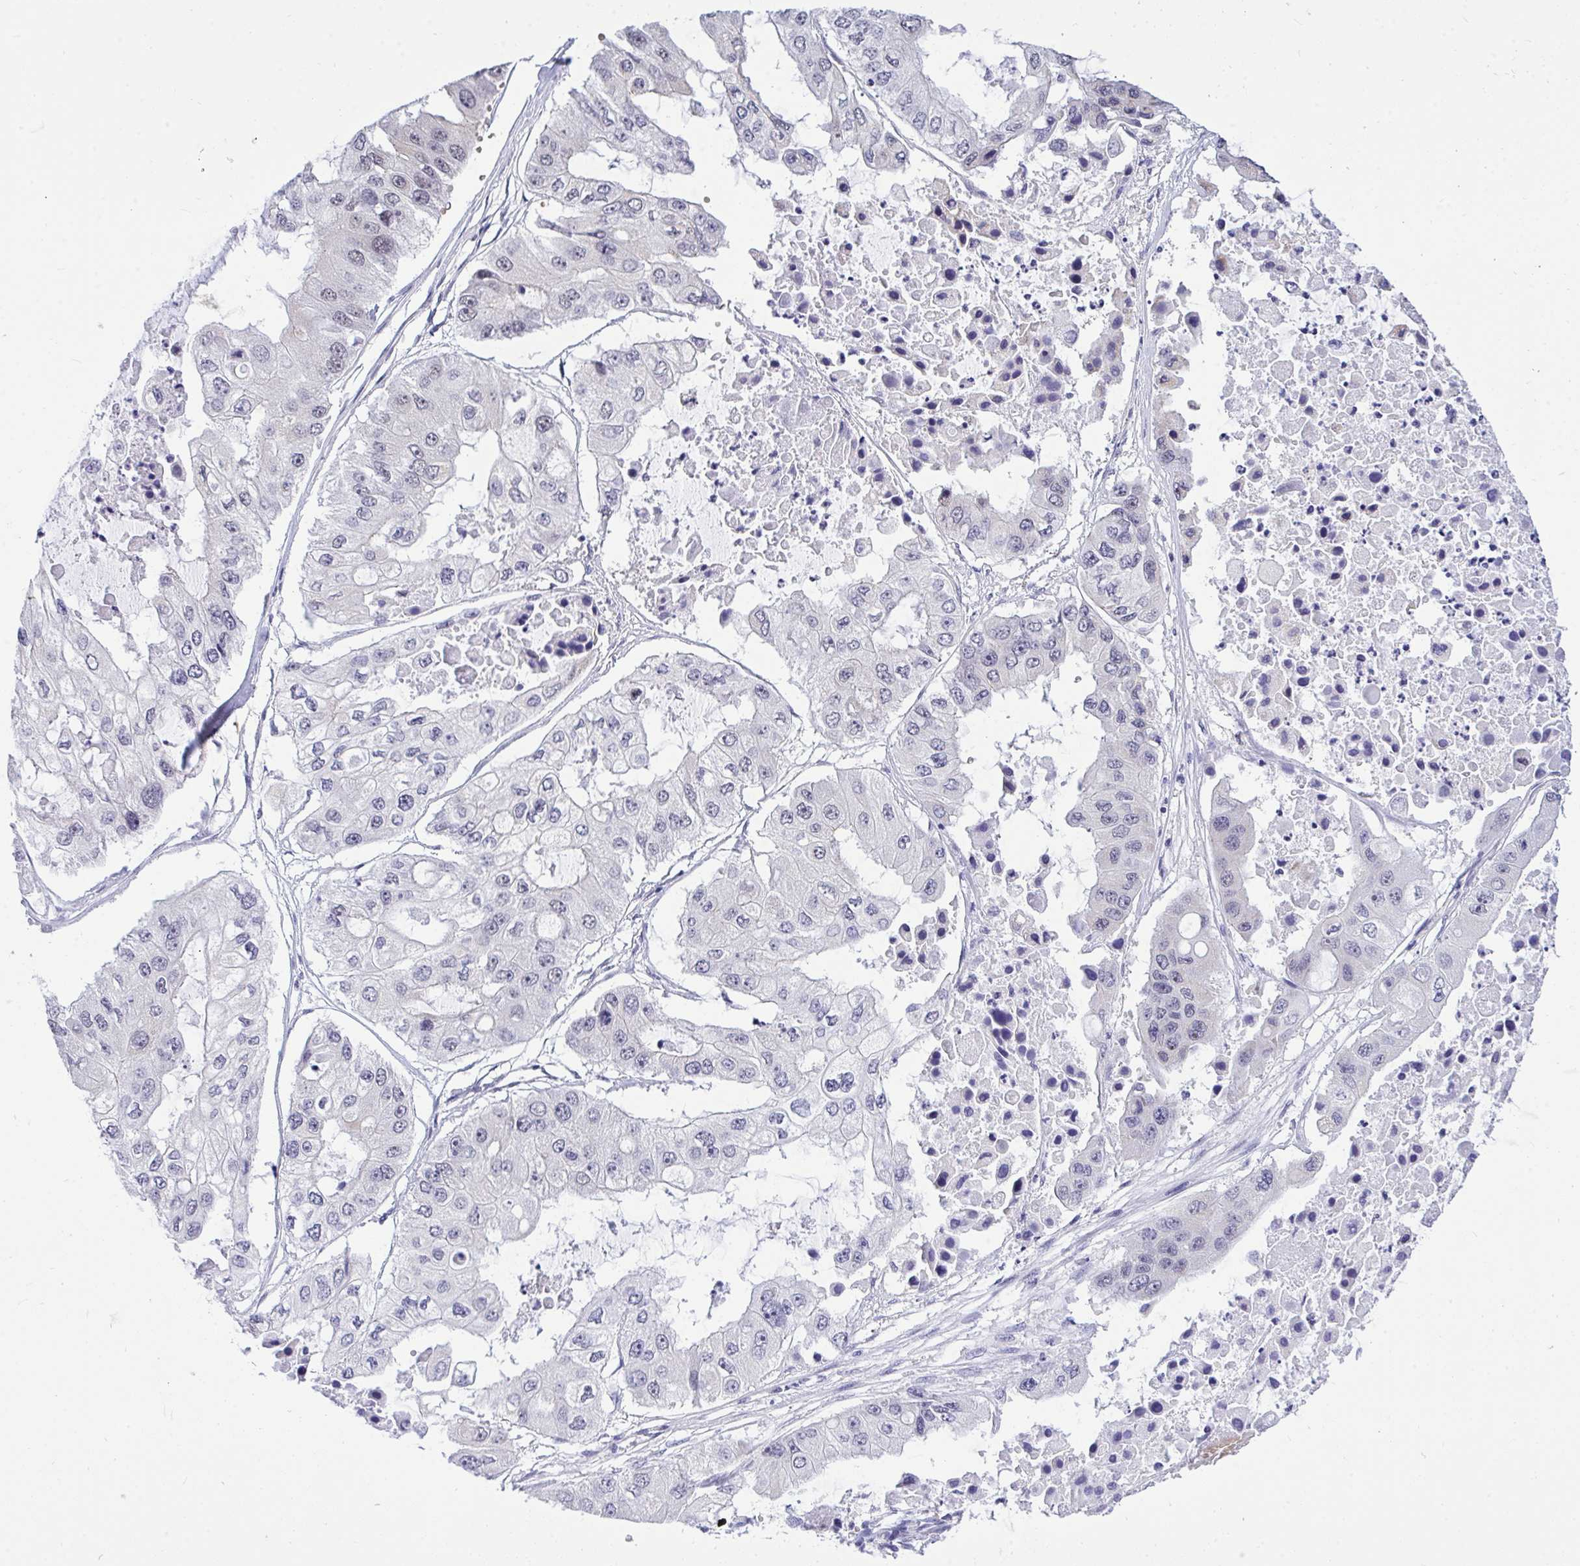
{"staining": {"intensity": "negative", "quantity": "none", "location": "none"}, "tissue": "ovarian cancer", "cell_type": "Tumor cells", "image_type": "cancer", "snomed": [{"axis": "morphology", "description": "Cystadenocarcinoma, serous, NOS"}, {"axis": "topography", "description": "Ovary"}], "caption": "Histopathology image shows no protein staining in tumor cells of ovarian serous cystadenocarcinoma tissue.", "gene": "PPP1CA", "patient": {"sex": "female", "age": 56}}